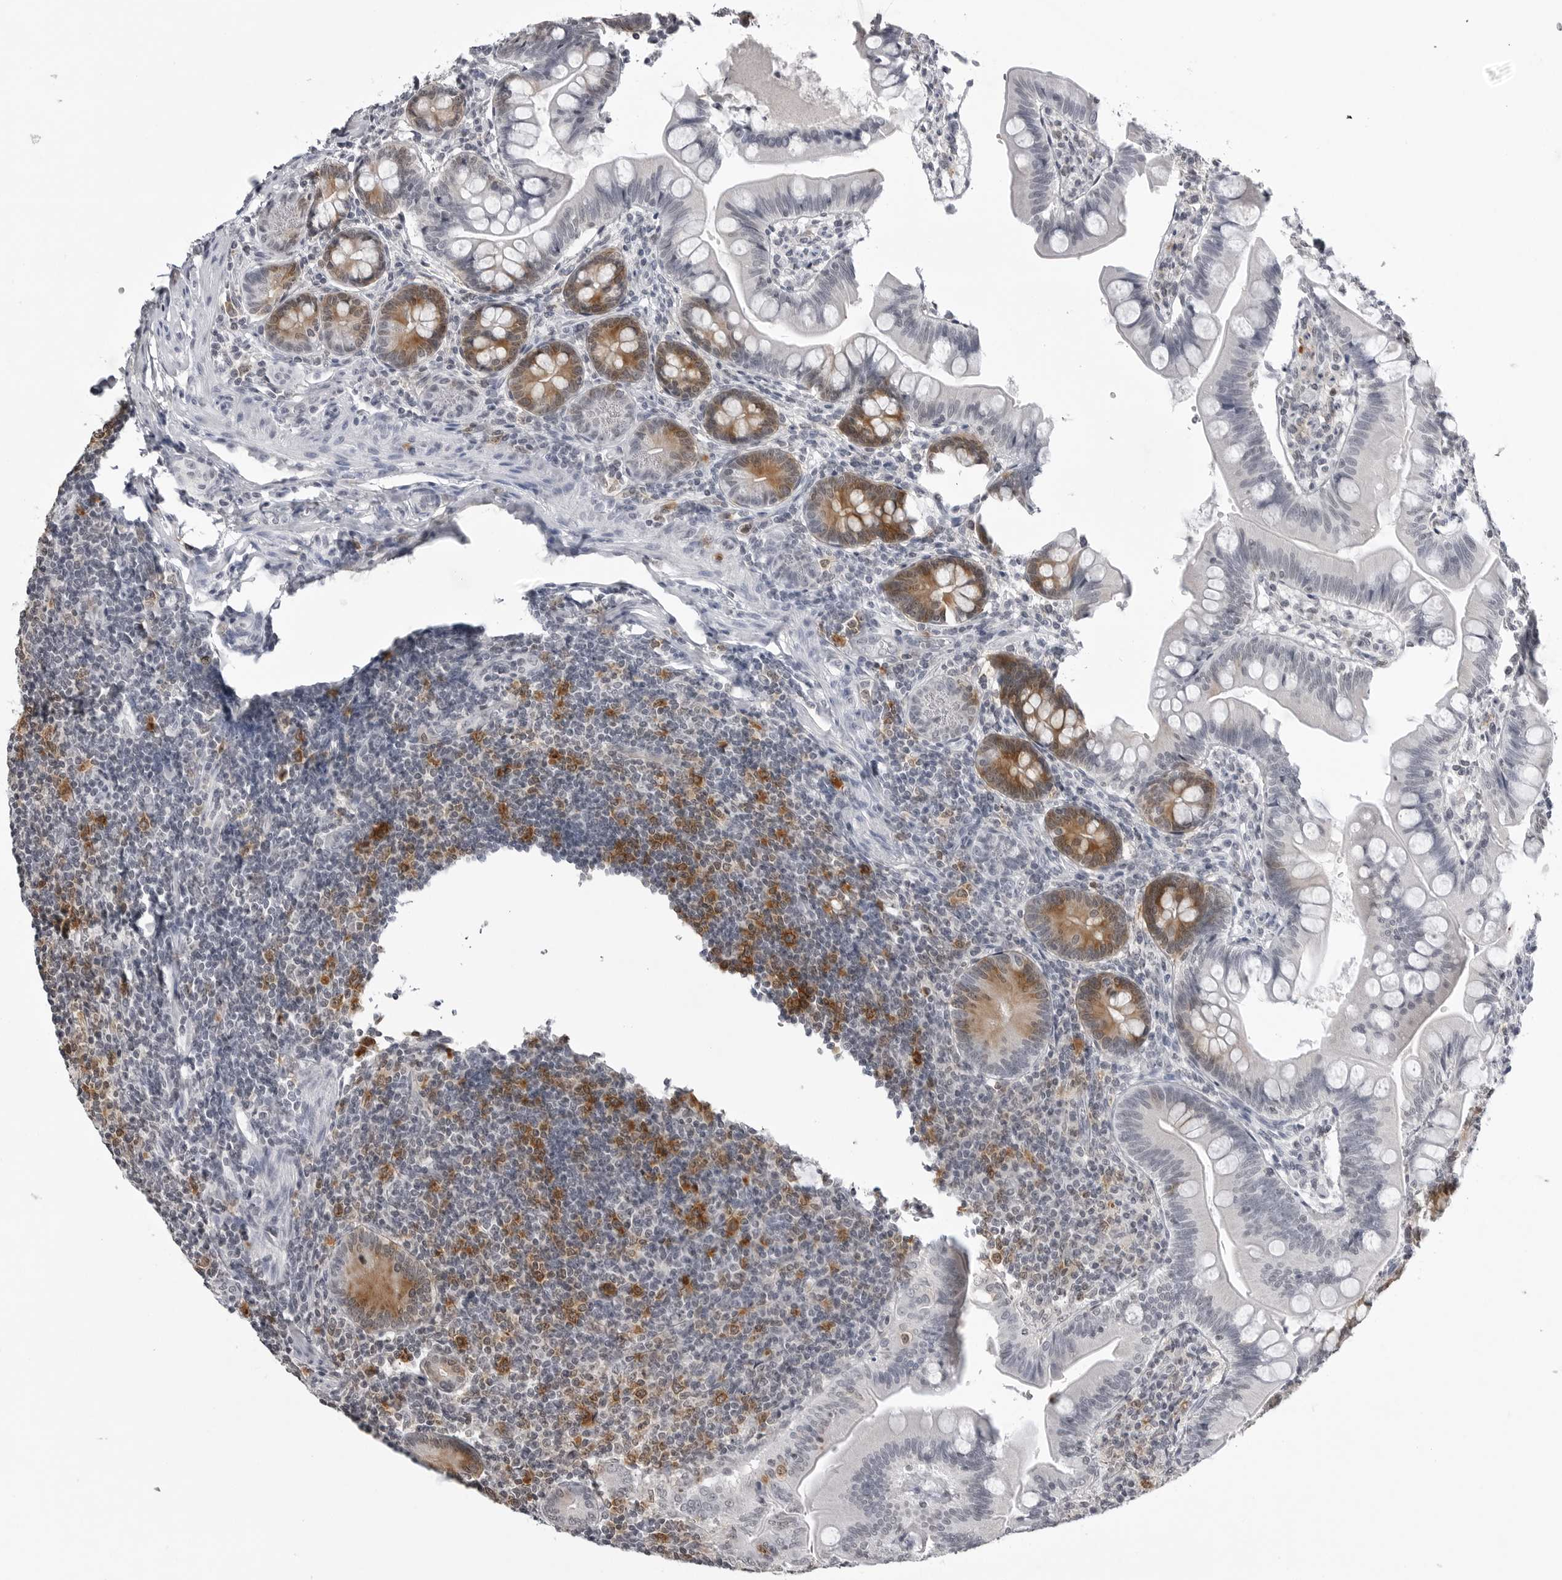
{"staining": {"intensity": "strong", "quantity": "<25%", "location": "cytoplasmic/membranous"}, "tissue": "small intestine", "cell_type": "Glandular cells", "image_type": "normal", "snomed": [{"axis": "morphology", "description": "Normal tissue, NOS"}, {"axis": "topography", "description": "Small intestine"}], "caption": "Human small intestine stained for a protein (brown) displays strong cytoplasmic/membranous positive expression in approximately <25% of glandular cells.", "gene": "RRM1", "patient": {"sex": "male", "age": 7}}